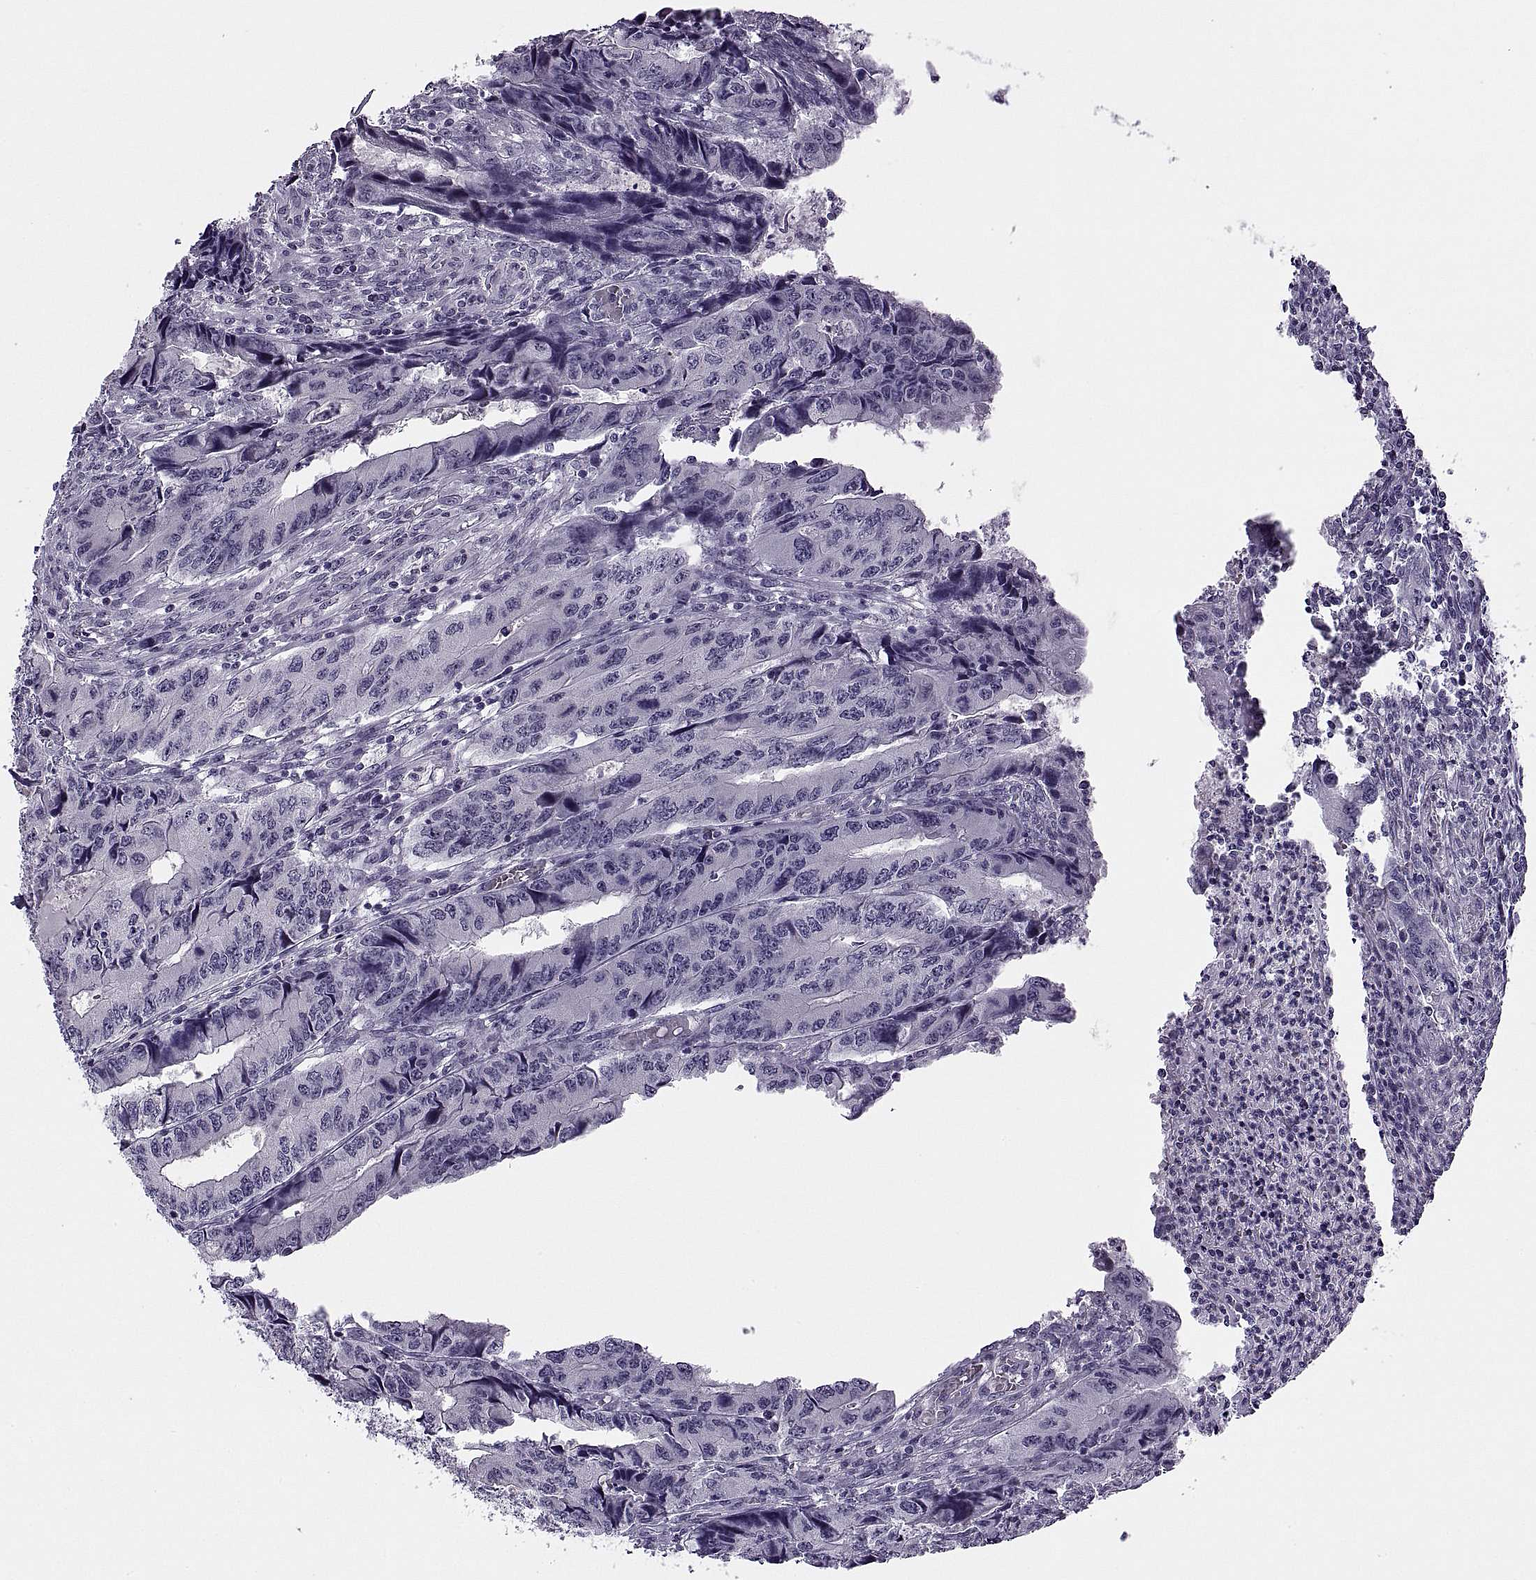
{"staining": {"intensity": "negative", "quantity": "none", "location": "none"}, "tissue": "colorectal cancer", "cell_type": "Tumor cells", "image_type": "cancer", "snomed": [{"axis": "morphology", "description": "Adenocarcinoma, NOS"}, {"axis": "topography", "description": "Colon"}], "caption": "A photomicrograph of adenocarcinoma (colorectal) stained for a protein reveals no brown staining in tumor cells.", "gene": "TBC1D3G", "patient": {"sex": "male", "age": 53}}